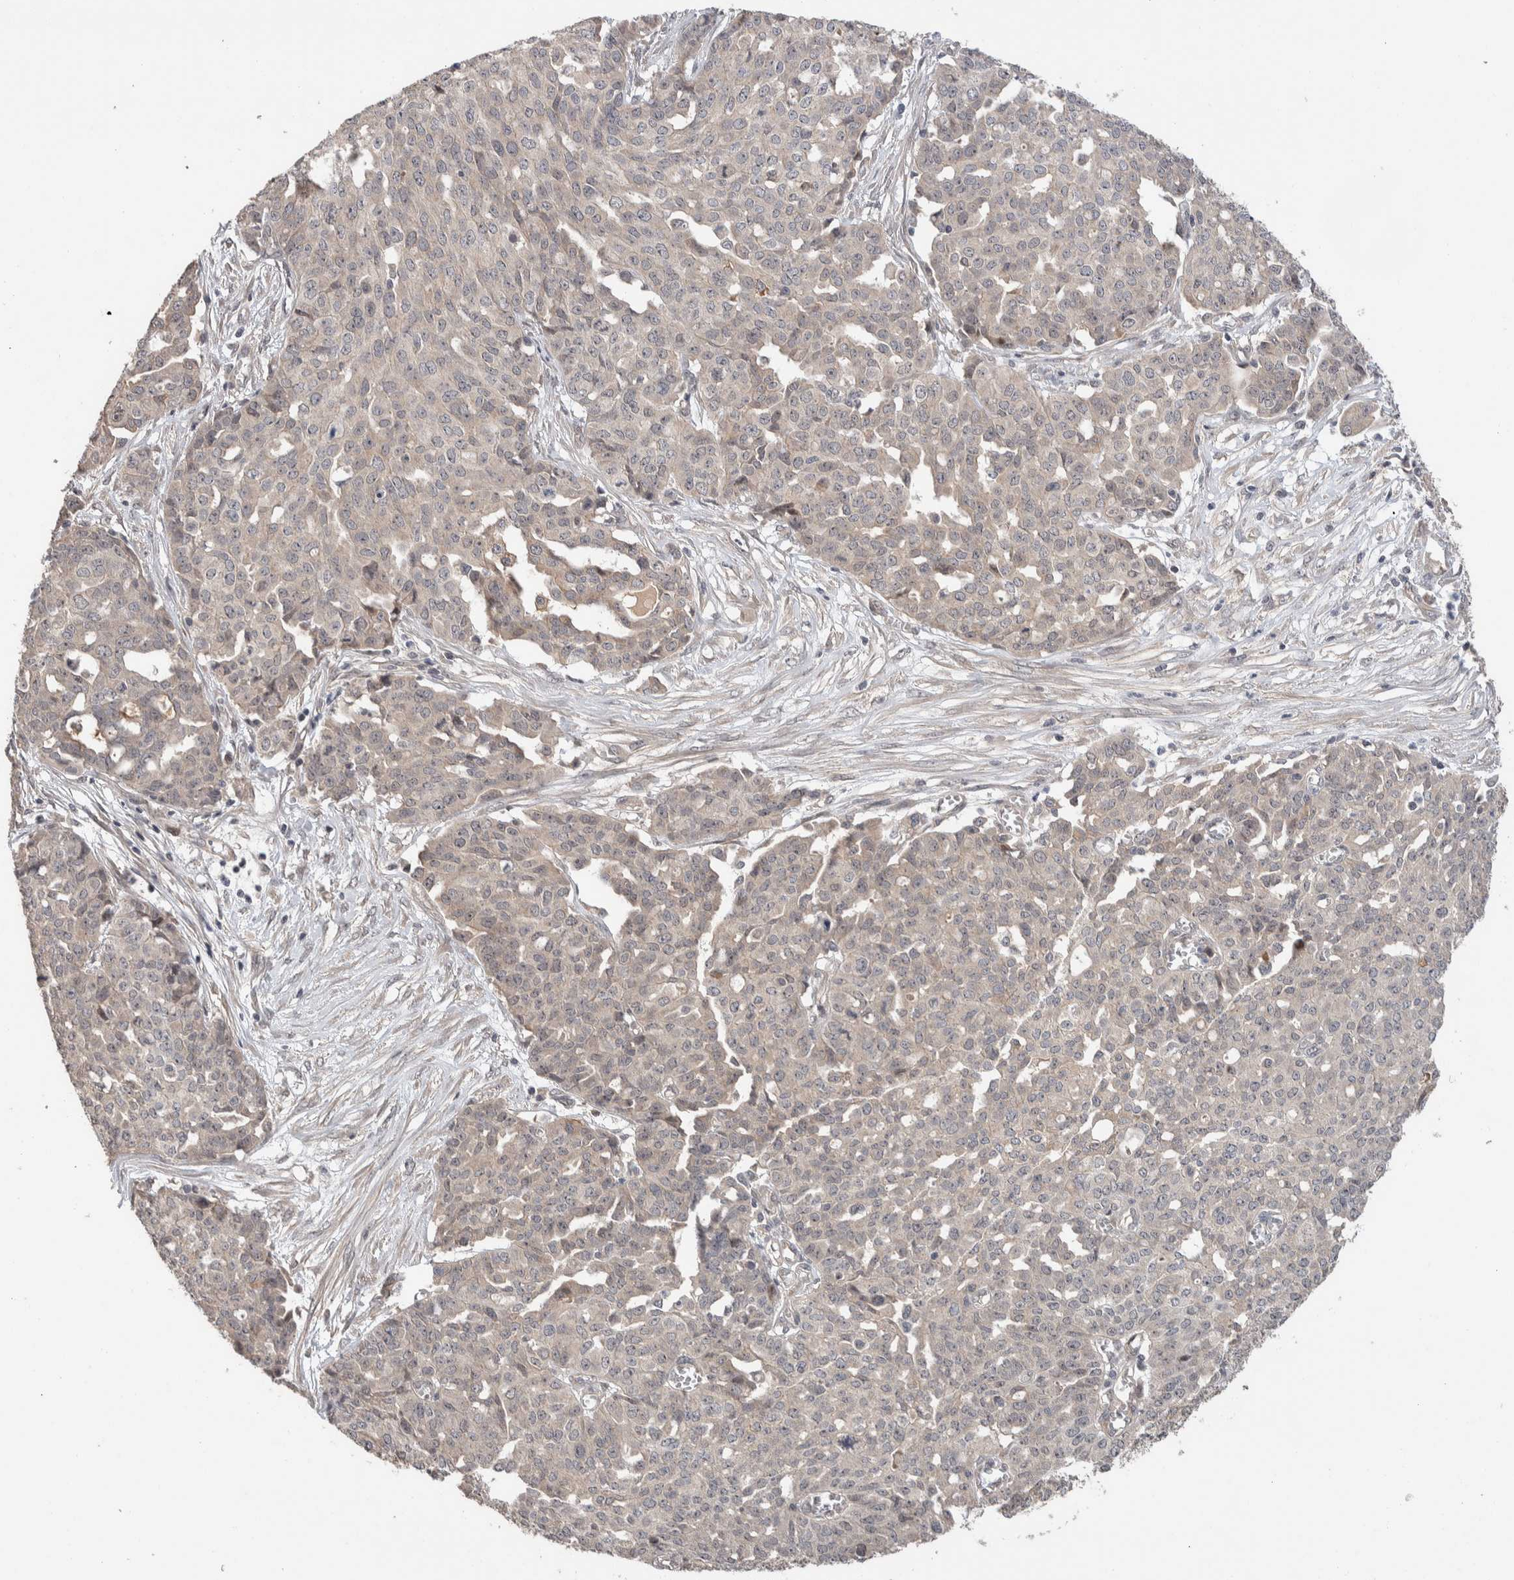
{"staining": {"intensity": "weak", "quantity": "<25%", "location": "cytoplasmic/membranous,nuclear"}, "tissue": "ovarian cancer", "cell_type": "Tumor cells", "image_type": "cancer", "snomed": [{"axis": "morphology", "description": "Cystadenocarcinoma, serous, NOS"}, {"axis": "topography", "description": "Soft tissue"}, {"axis": "topography", "description": "Ovary"}], "caption": "Ovarian cancer (serous cystadenocarcinoma) was stained to show a protein in brown. There is no significant positivity in tumor cells. (DAB (3,3'-diaminobenzidine) immunohistochemistry with hematoxylin counter stain).", "gene": "PRDM15", "patient": {"sex": "female", "age": 57}}